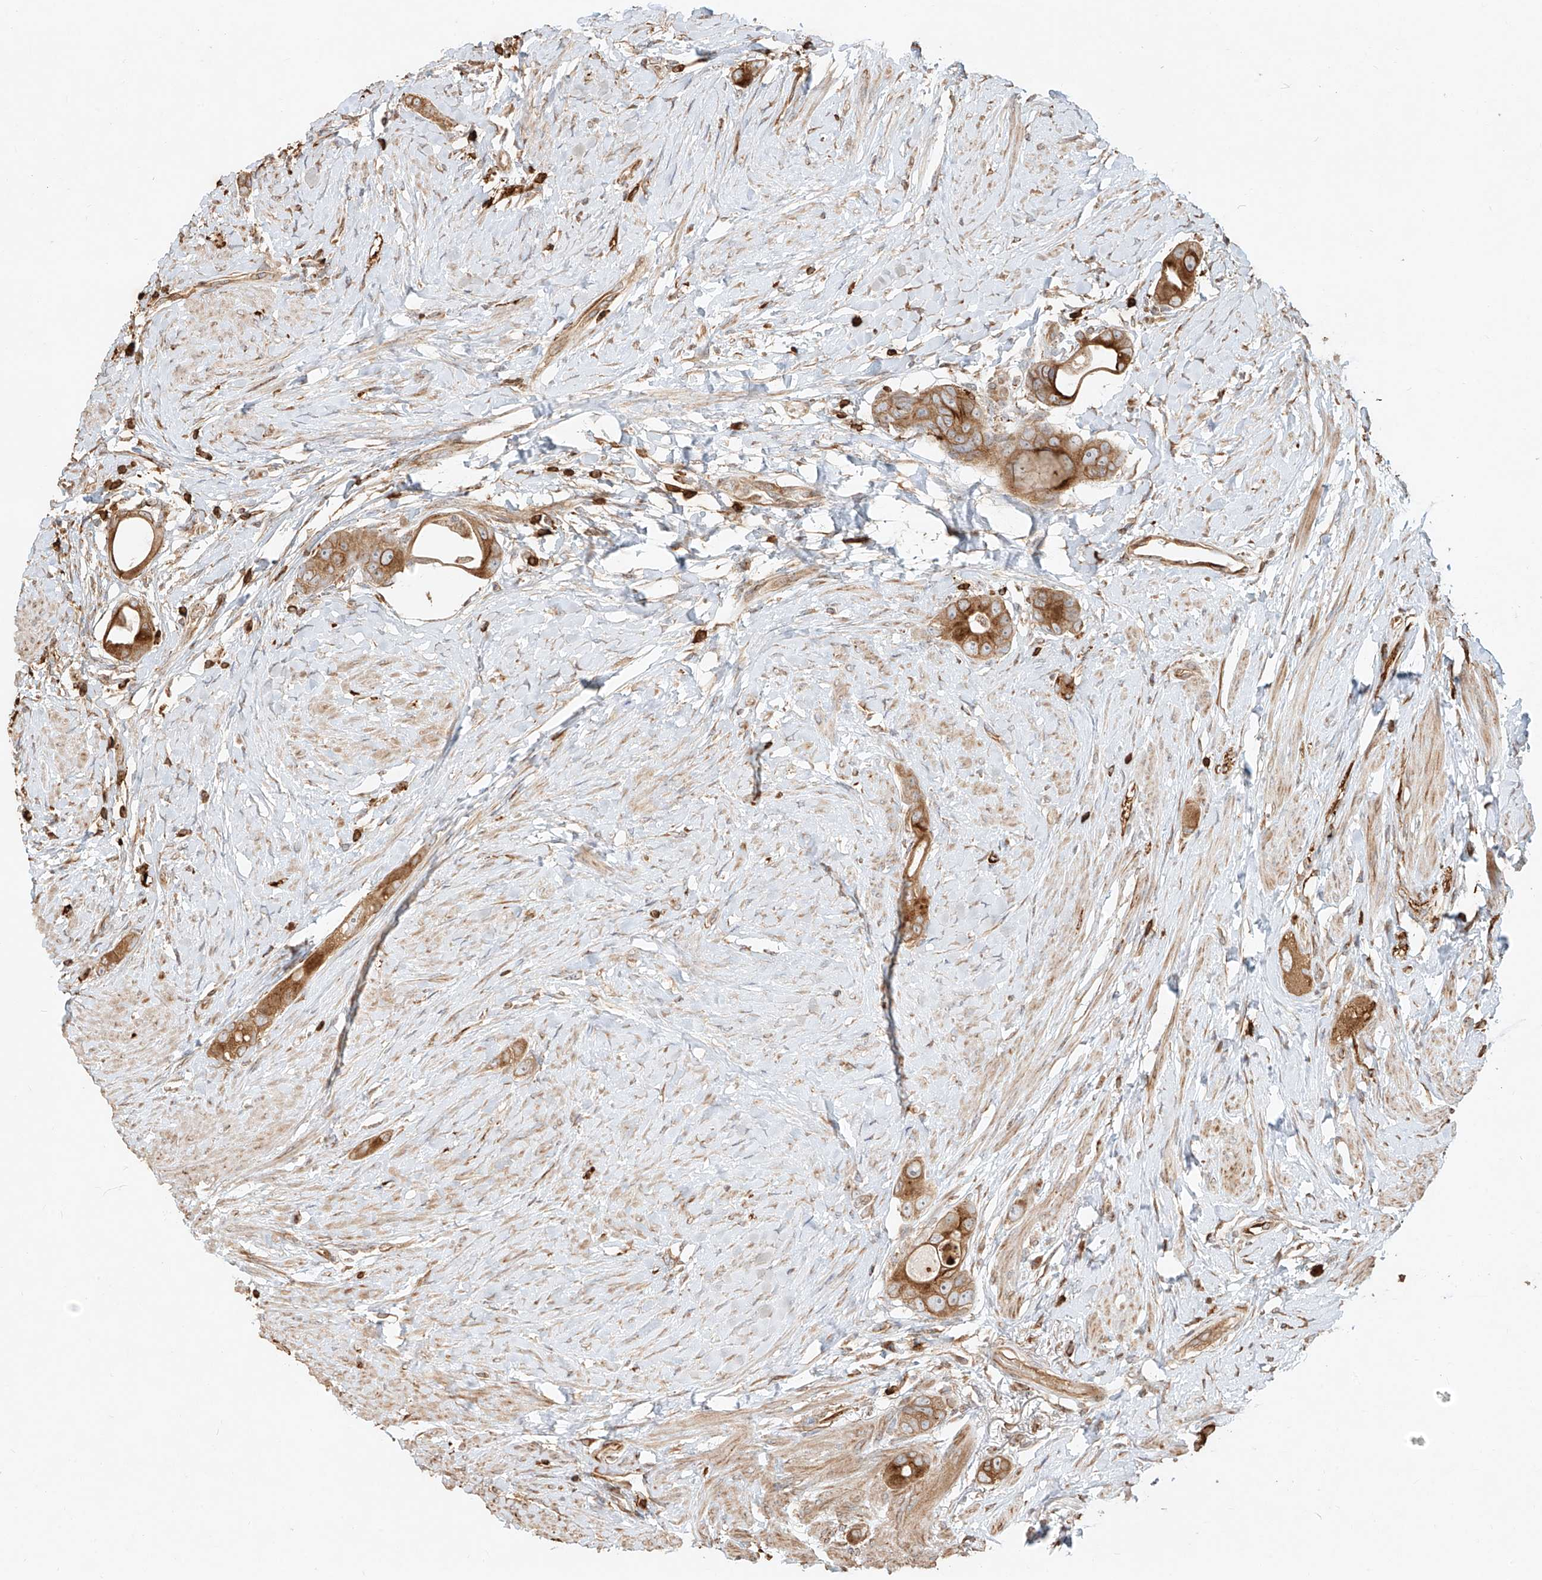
{"staining": {"intensity": "moderate", "quantity": ">75%", "location": "cytoplasmic/membranous"}, "tissue": "colorectal cancer", "cell_type": "Tumor cells", "image_type": "cancer", "snomed": [{"axis": "morphology", "description": "Adenocarcinoma, NOS"}, {"axis": "topography", "description": "Rectum"}], "caption": "Protein expression analysis of colorectal adenocarcinoma reveals moderate cytoplasmic/membranous expression in approximately >75% of tumor cells.", "gene": "EFNB1", "patient": {"sex": "male", "age": 51}}